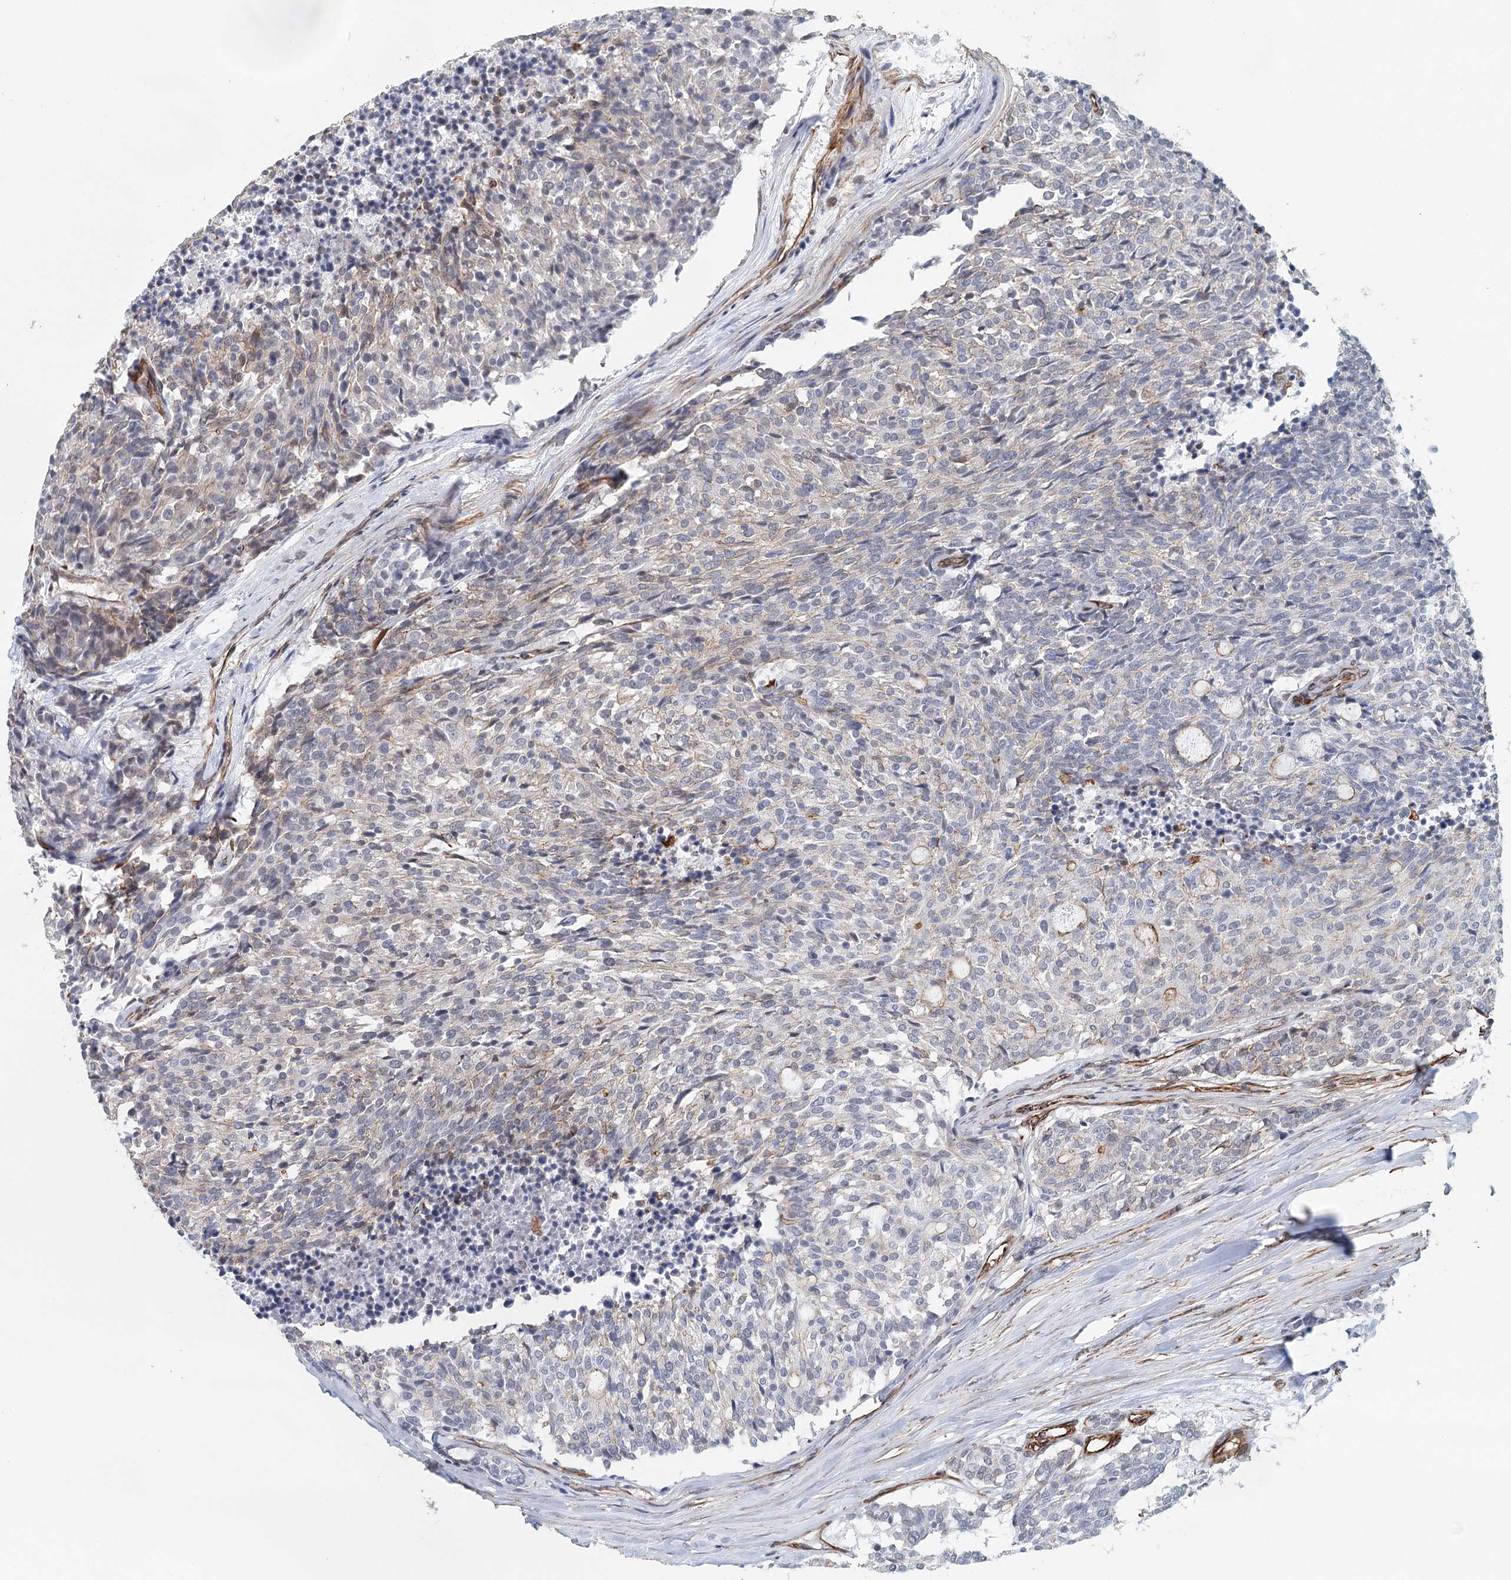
{"staining": {"intensity": "negative", "quantity": "none", "location": "none"}, "tissue": "carcinoid", "cell_type": "Tumor cells", "image_type": "cancer", "snomed": [{"axis": "morphology", "description": "Carcinoid, malignant, NOS"}, {"axis": "topography", "description": "Pancreas"}], "caption": "This is an IHC micrograph of human malignant carcinoid. There is no positivity in tumor cells.", "gene": "SYNPO", "patient": {"sex": "female", "age": 54}}